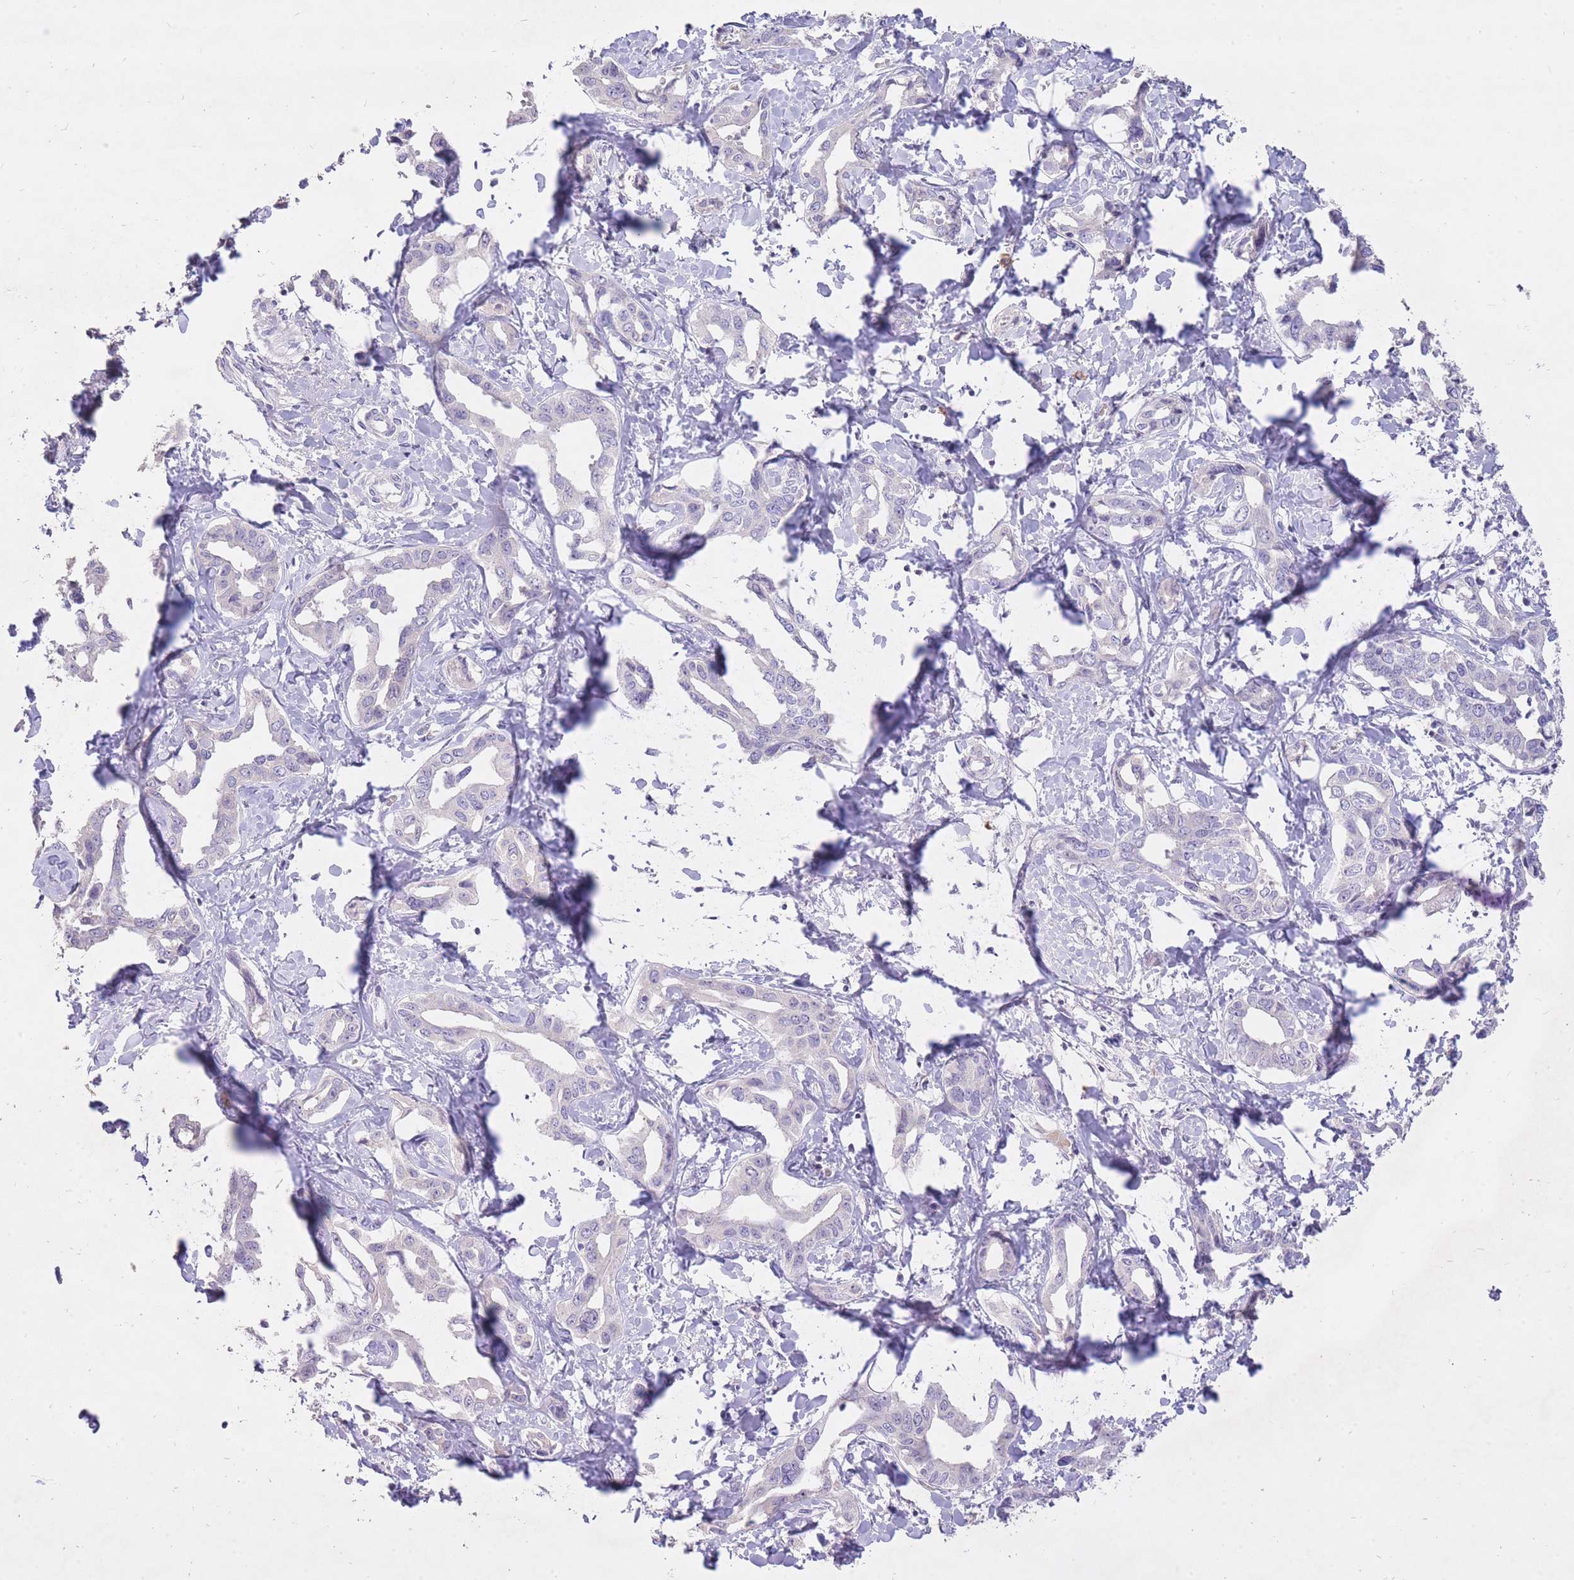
{"staining": {"intensity": "negative", "quantity": "none", "location": "none"}, "tissue": "liver cancer", "cell_type": "Tumor cells", "image_type": "cancer", "snomed": [{"axis": "morphology", "description": "Cholangiocarcinoma"}, {"axis": "topography", "description": "Liver"}], "caption": "Liver cholangiocarcinoma stained for a protein using immunohistochemistry (IHC) shows no expression tumor cells.", "gene": "FRG2C", "patient": {"sex": "male", "age": 59}}